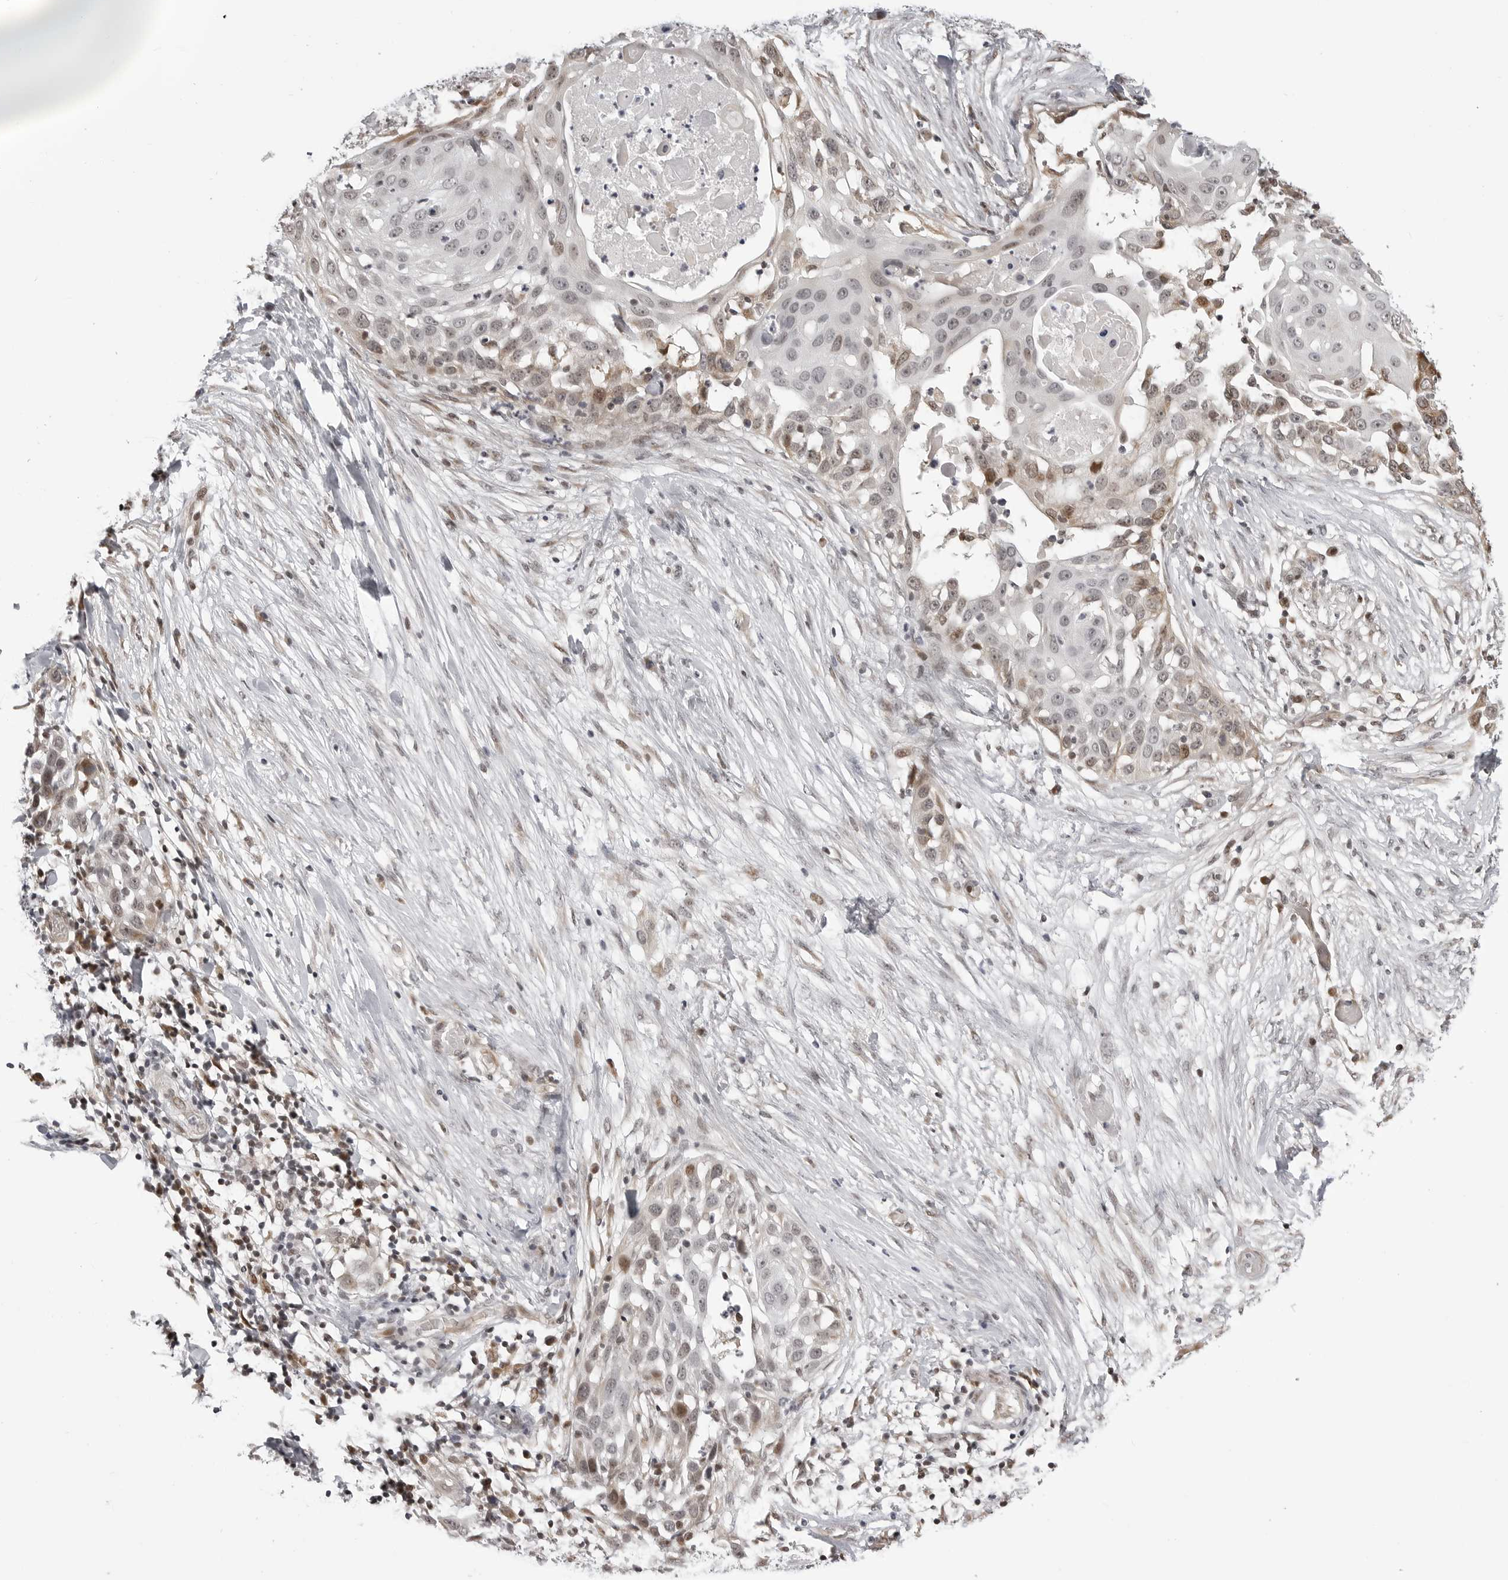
{"staining": {"intensity": "weak", "quantity": "<25%", "location": "nuclear"}, "tissue": "skin cancer", "cell_type": "Tumor cells", "image_type": "cancer", "snomed": [{"axis": "morphology", "description": "Squamous cell carcinoma, NOS"}, {"axis": "topography", "description": "Skin"}], "caption": "Immunohistochemical staining of human skin cancer (squamous cell carcinoma) exhibits no significant expression in tumor cells.", "gene": "PHF3", "patient": {"sex": "female", "age": 44}}